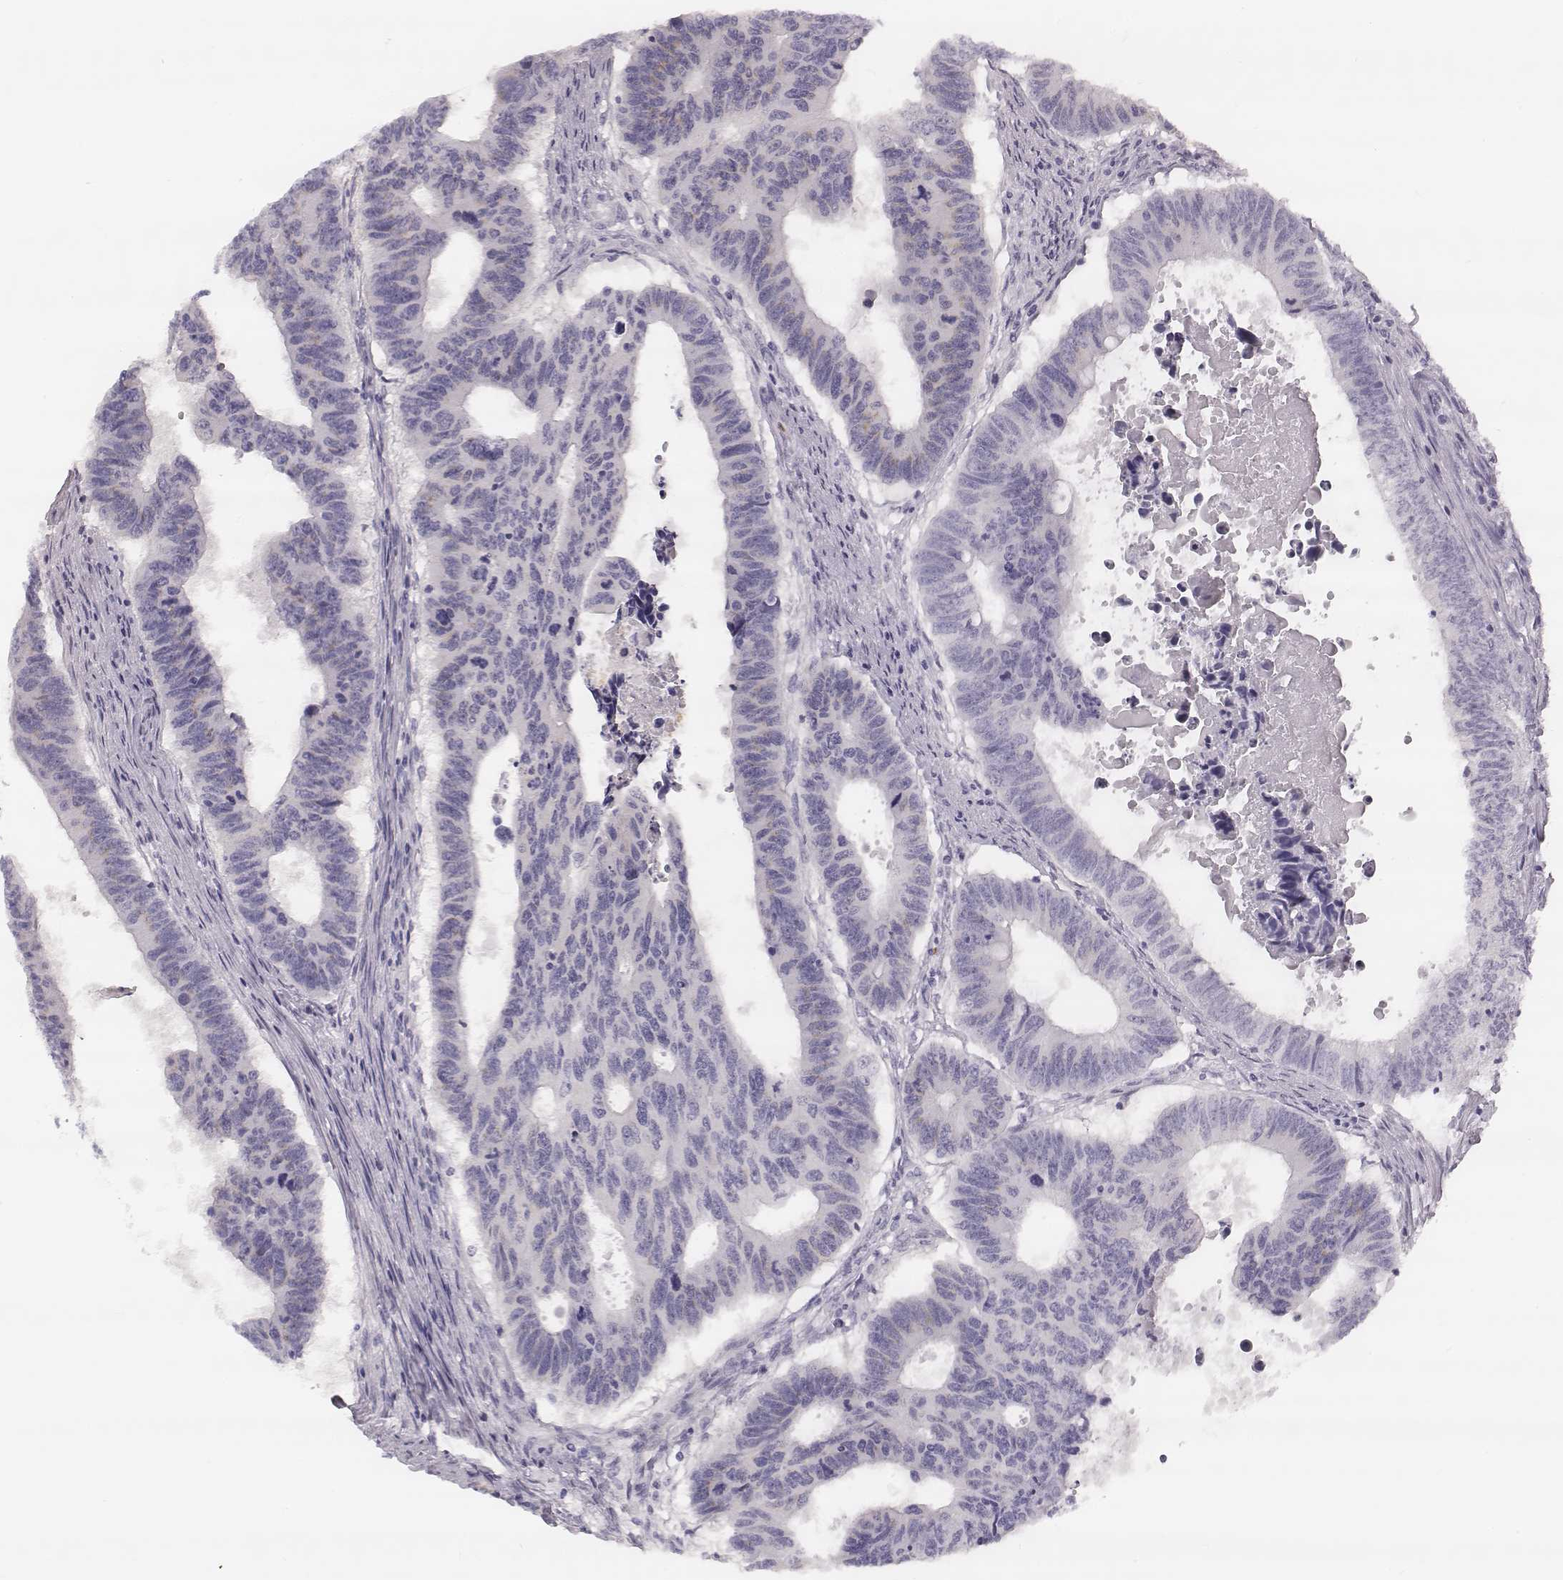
{"staining": {"intensity": "negative", "quantity": "none", "location": "none"}, "tissue": "colorectal cancer", "cell_type": "Tumor cells", "image_type": "cancer", "snomed": [{"axis": "morphology", "description": "Adenocarcinoma, NOS"}, {"axis": "topography", "description": "Rectum"}], "caption": "This is an immunohistochemistry (IHC) photomicrograph of colorectal cancer (adenocarcinoma). There is no staining in tumor cells.", "gene": "KCNJ12", "patient": {"sex": "female", "age": 85}}